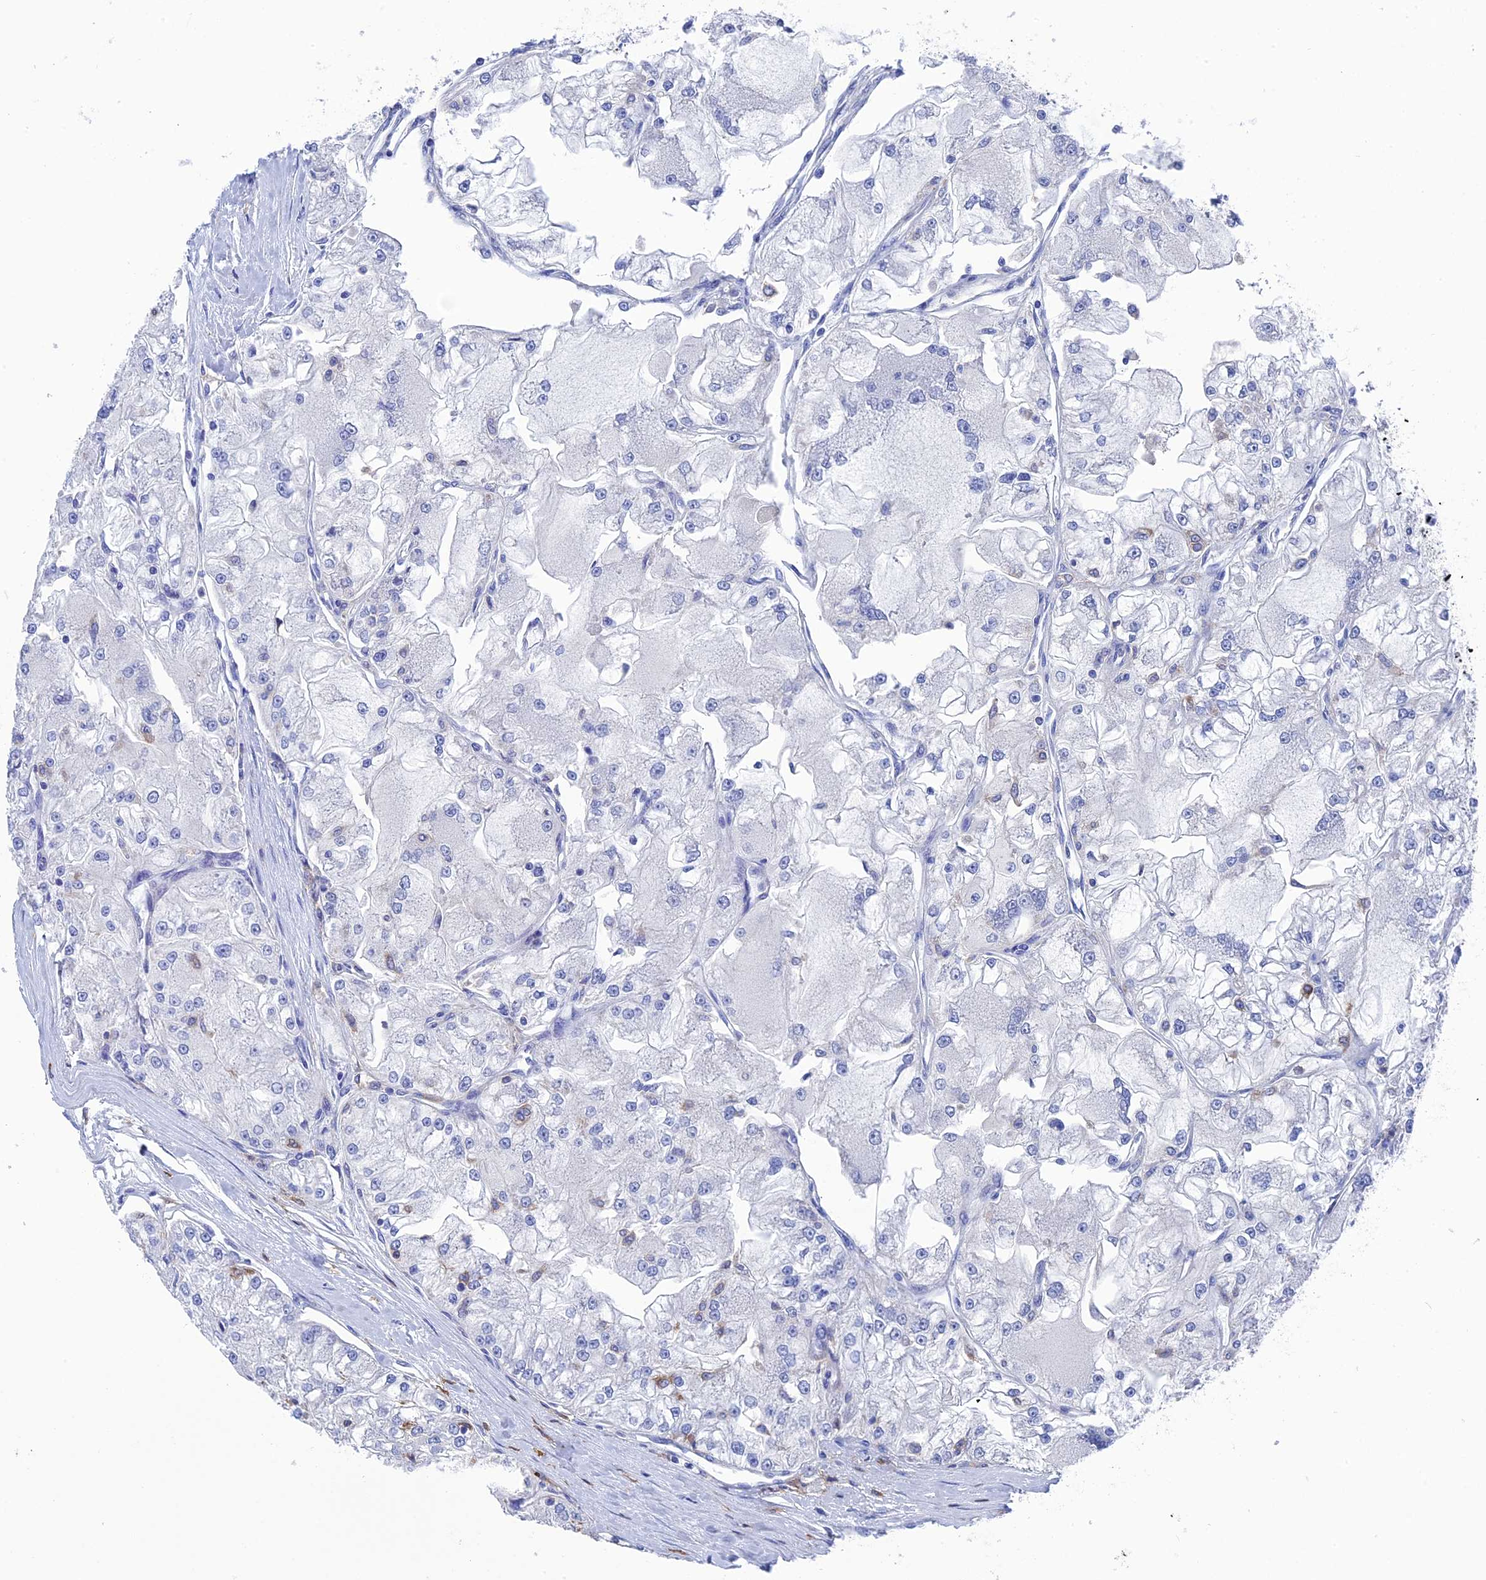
{"staining": {"intensity": "negative", "quantity": "none", "location": "none"}, "tissue": "renal cancer", "cell_type": "Tumor cells", "image_type": "cancer", "snomed": [{"axis": "morphology", "description": "Adenocarcinoma, NOS"}, {"axis": "topography", "description": "Kidney"}], "caption": "Immunohistochemistry of human renal cancer (adenocarcinoma) exhibits no positivity in tumor cells. (DAB IHC visualized using brightfield microscopy, high magnification).", "gene": "TYROBP", "patient": {"sex": "female", "age": 72}}